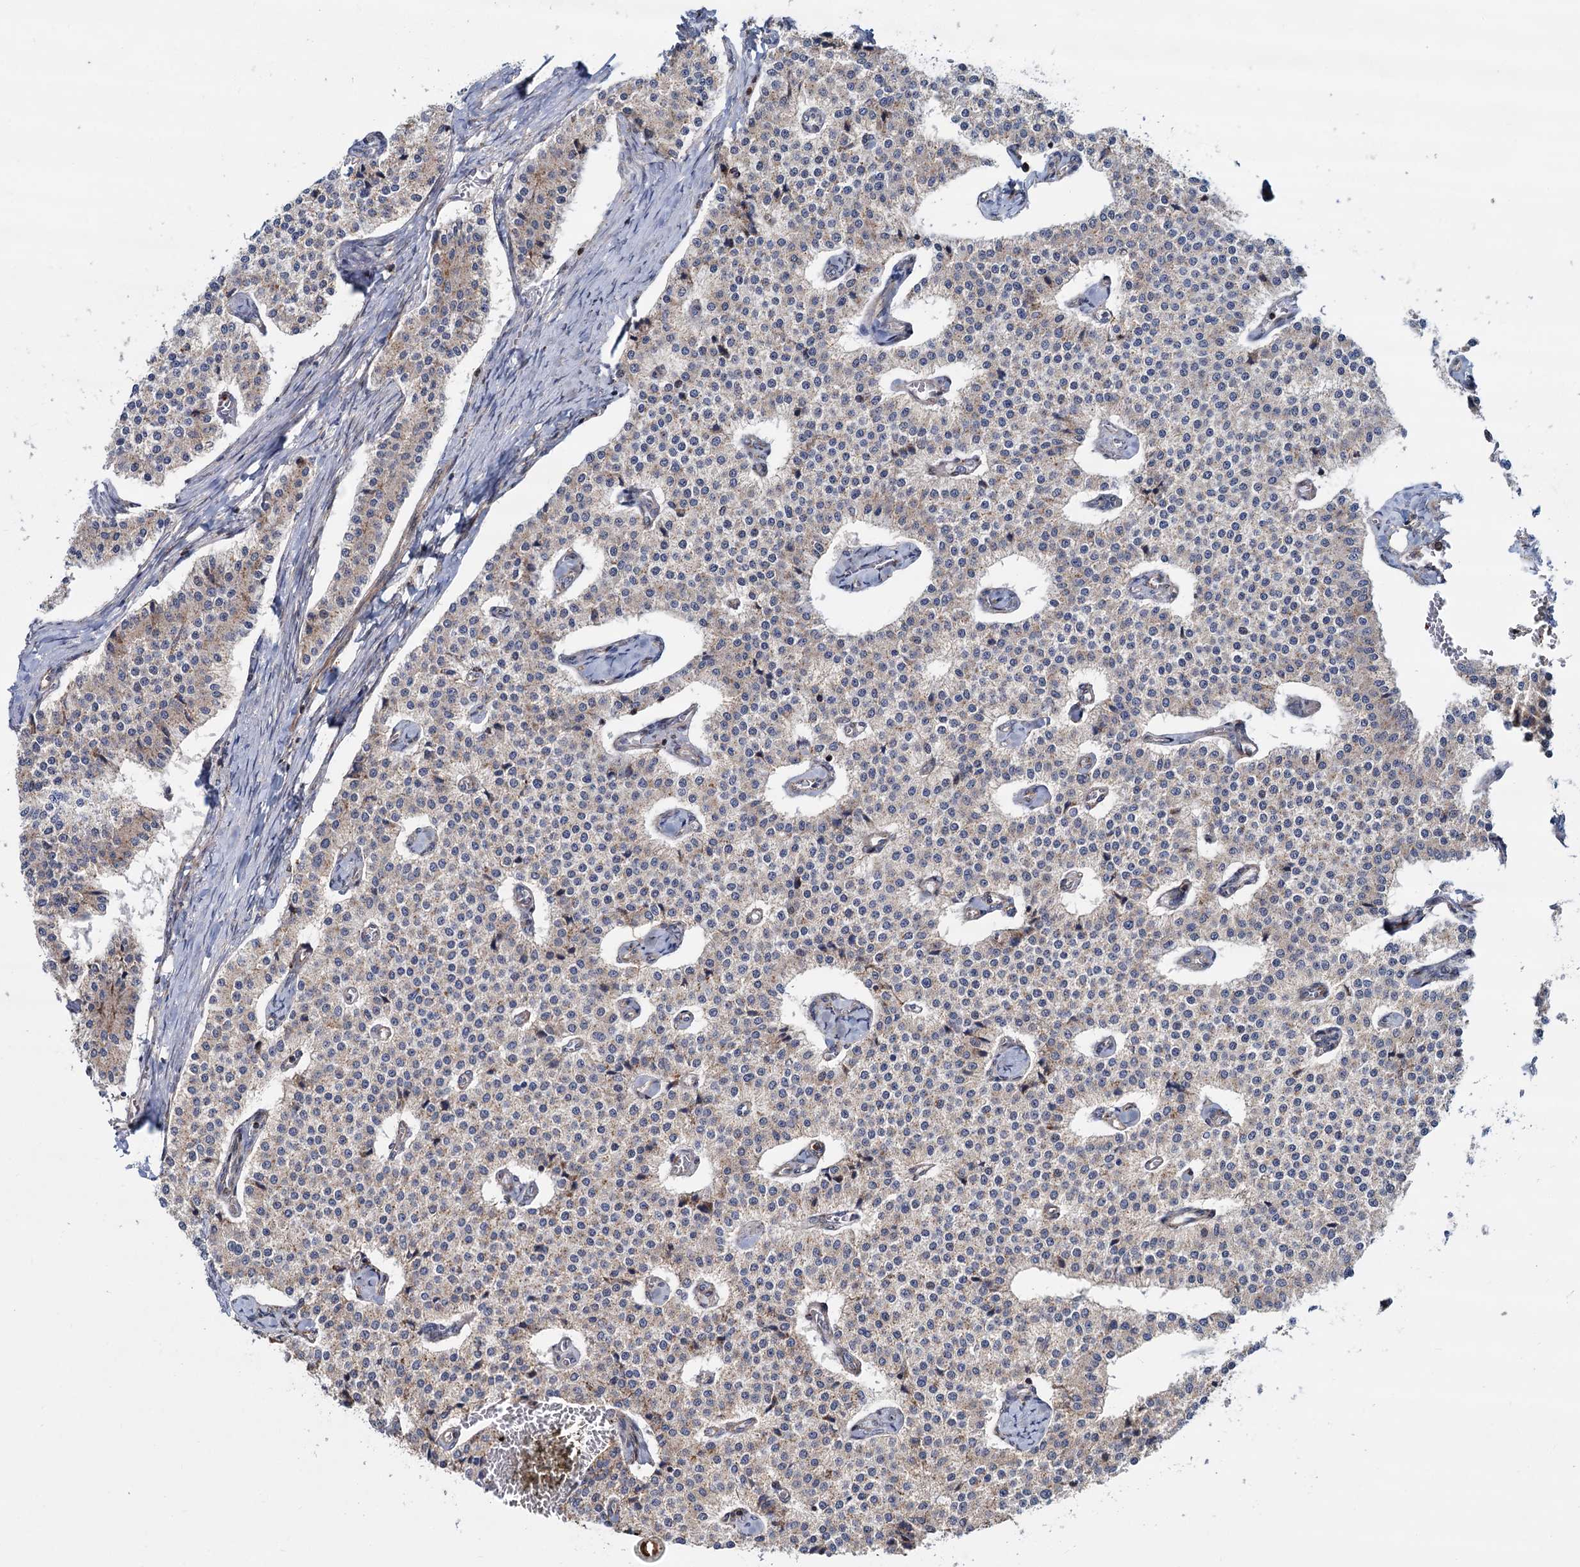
{"staining": {"intensity": "weak", "quantity": "<25%", "location": "cytoplasmic/membranous"}, "tissue": "carcinoid", "cell_type": "Tumor cells", "image_type": "cancer", "snomed": [{"axis": "morphology", "description": "Carcinoid, malignant, NOS"}, {"axis": "topography", "description": "Colon"}], "caption": "Carcinoid (malignant) was stained to show a protein in brown. There is no significant staining in tumor cells.", "gene": "PSEN1", "patient": {"sex": "female", "age": 52}}